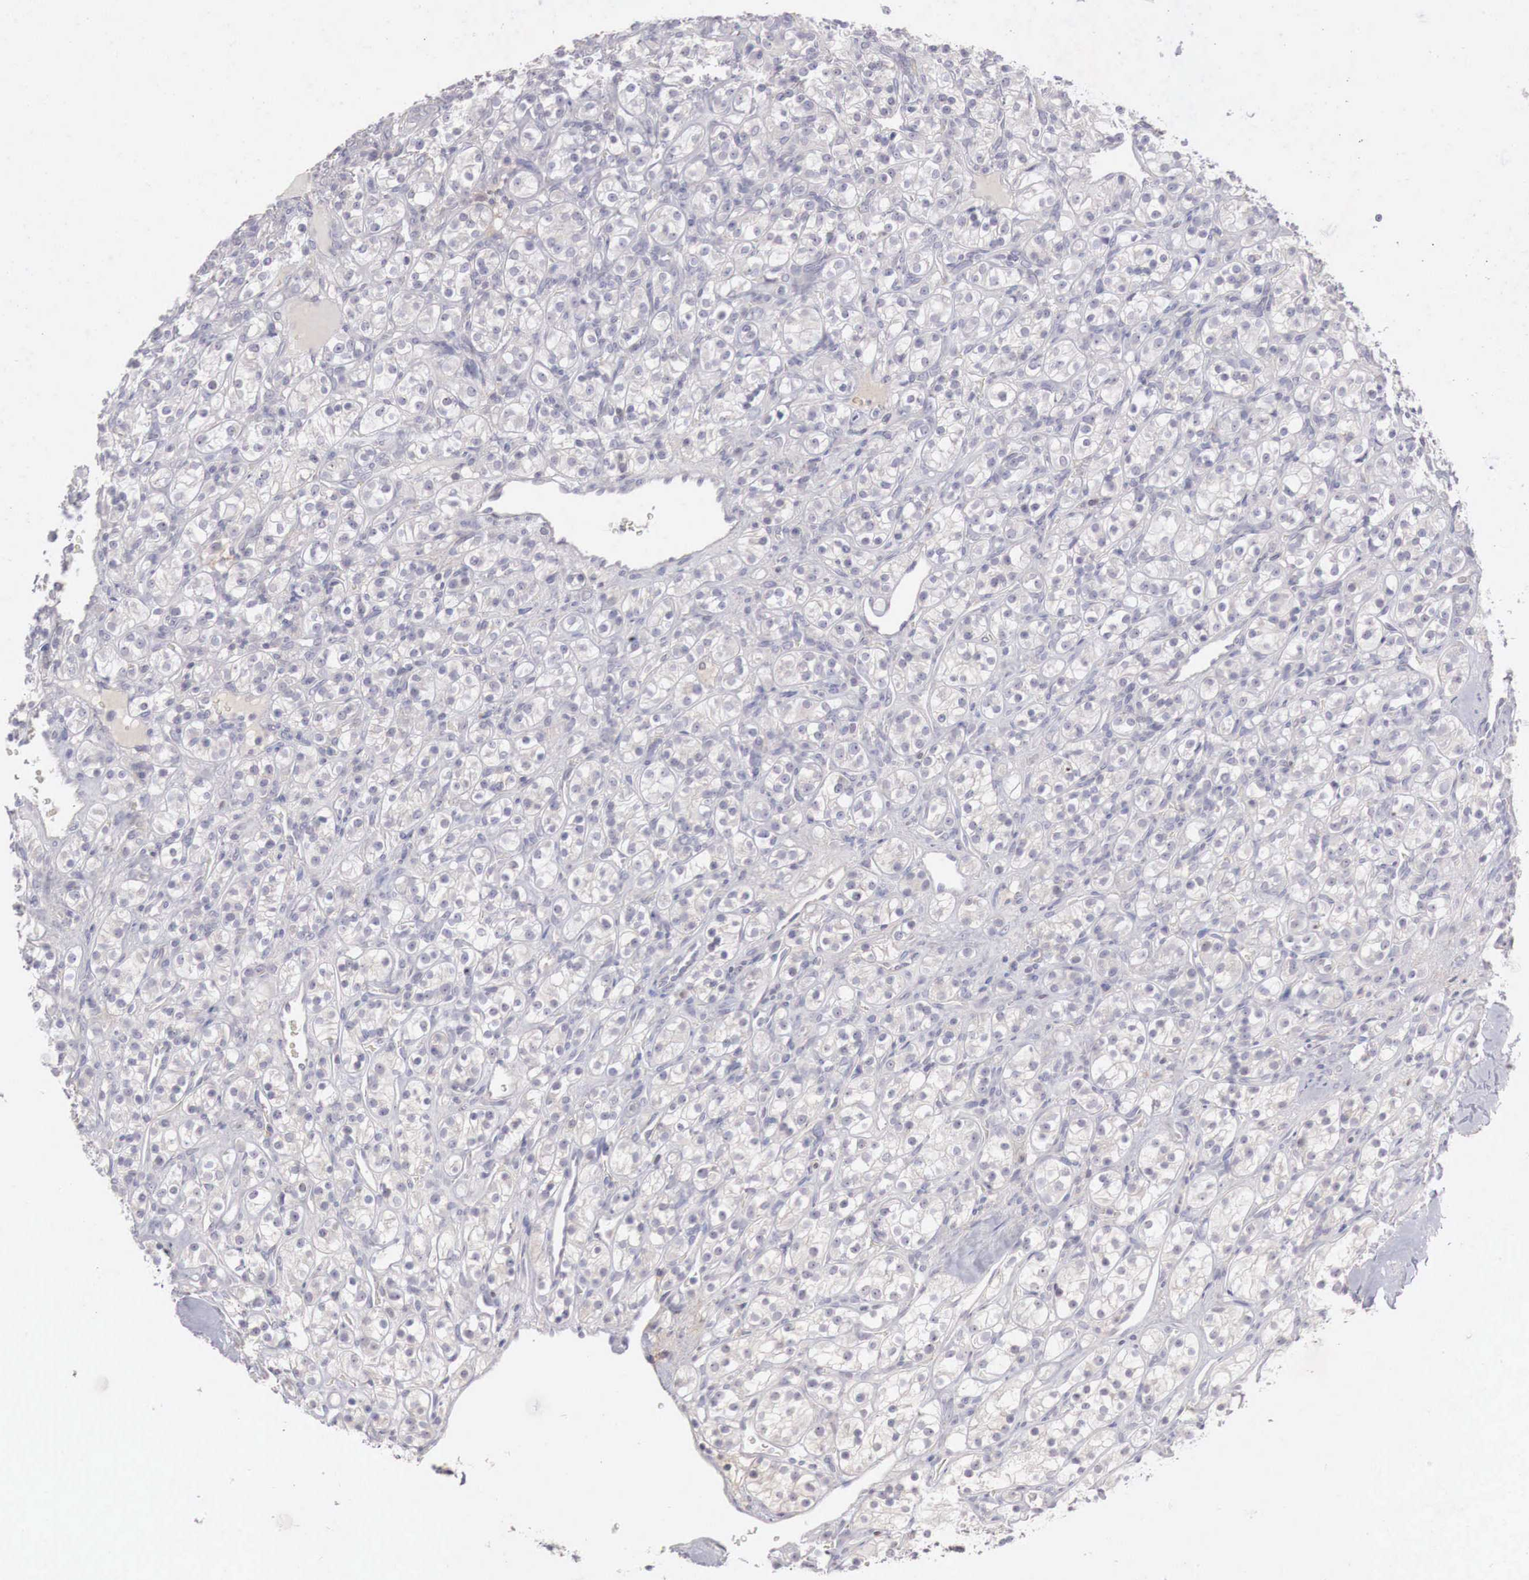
{"staining": {"intensity": "negative", "quantity": "none", "location": "none"}, "tissue": "renal cancer", "cell_type": "Tumor cells", "image_type": "cancer", "snomed": [{"axis": "morphology", "description": "Adenocarcinoma, NOS"}, {"axis": "topography", "description": "Kidney"}], "caption": "There is no significant positivity in tumor cells of renal cancer. The staining is performed using DAB brown chromogen with nuclei counter-stained in using hematoxylin.", "gene": "GATA1", "patient": {"sex": "male", "age": 77}}